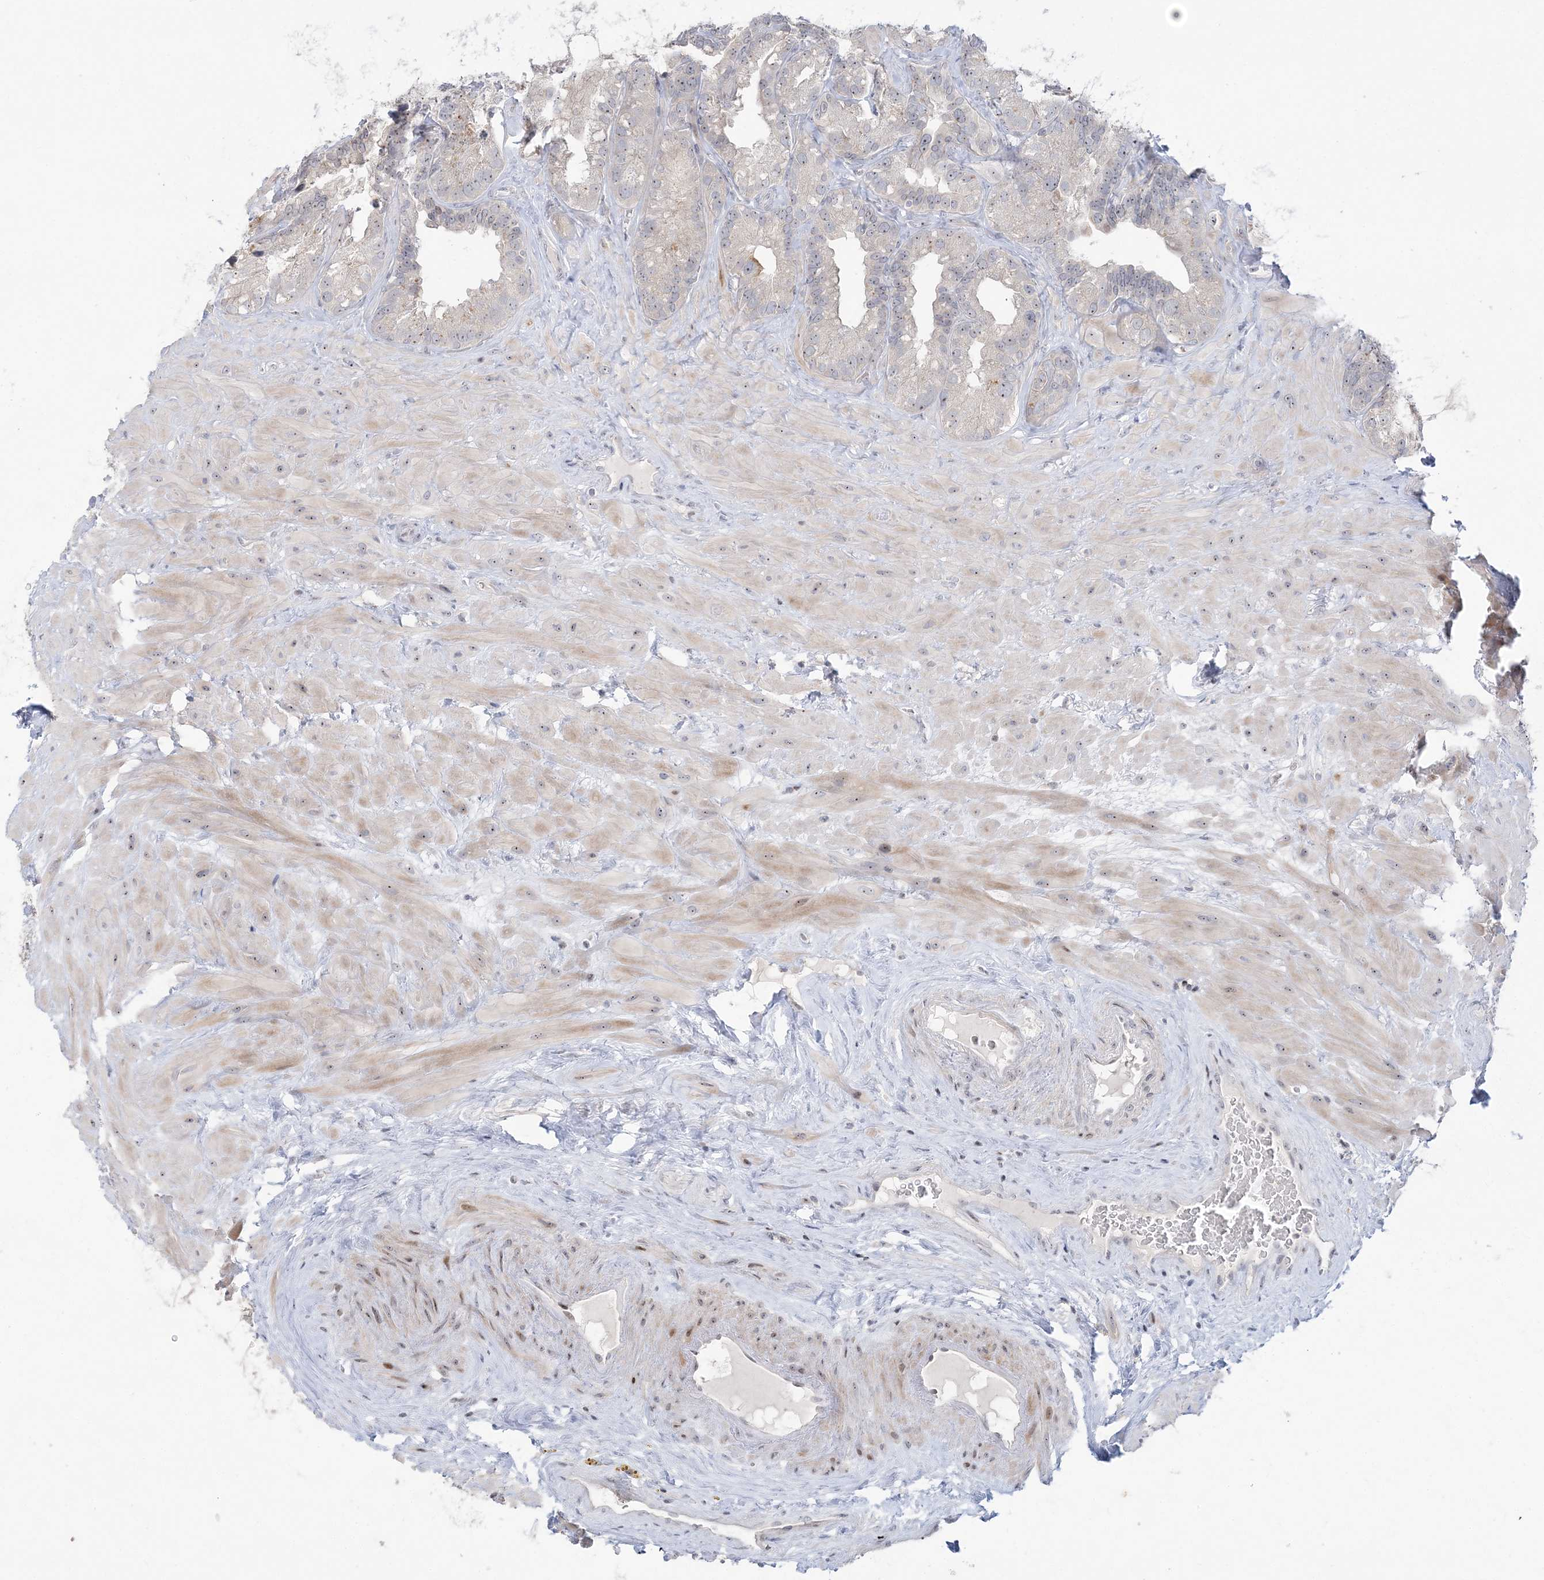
{"staining": {"intensity": "negative", "quantity": "none", "location": "none"}, "tissue": "seminal vesicle", "cell_type": "Glandular cells", "image_type": "normal", "snomed": [{"axis": "morphology", "description": "Normal tissue, NOS"}, {"axis": "topography", "description": "Prostate"}, {"axis": "topography", "description": "Seminal veicle"}], "caption": "This histopathology image is of unremarkable seminal vesicle stained with immunohistochemistry to label a protein in brown with the nuclei are counter-stained blue. There is no staining in glandular cells.", "gene": "SH3BP4", "patient": {"sex": "male", "age": 68}}